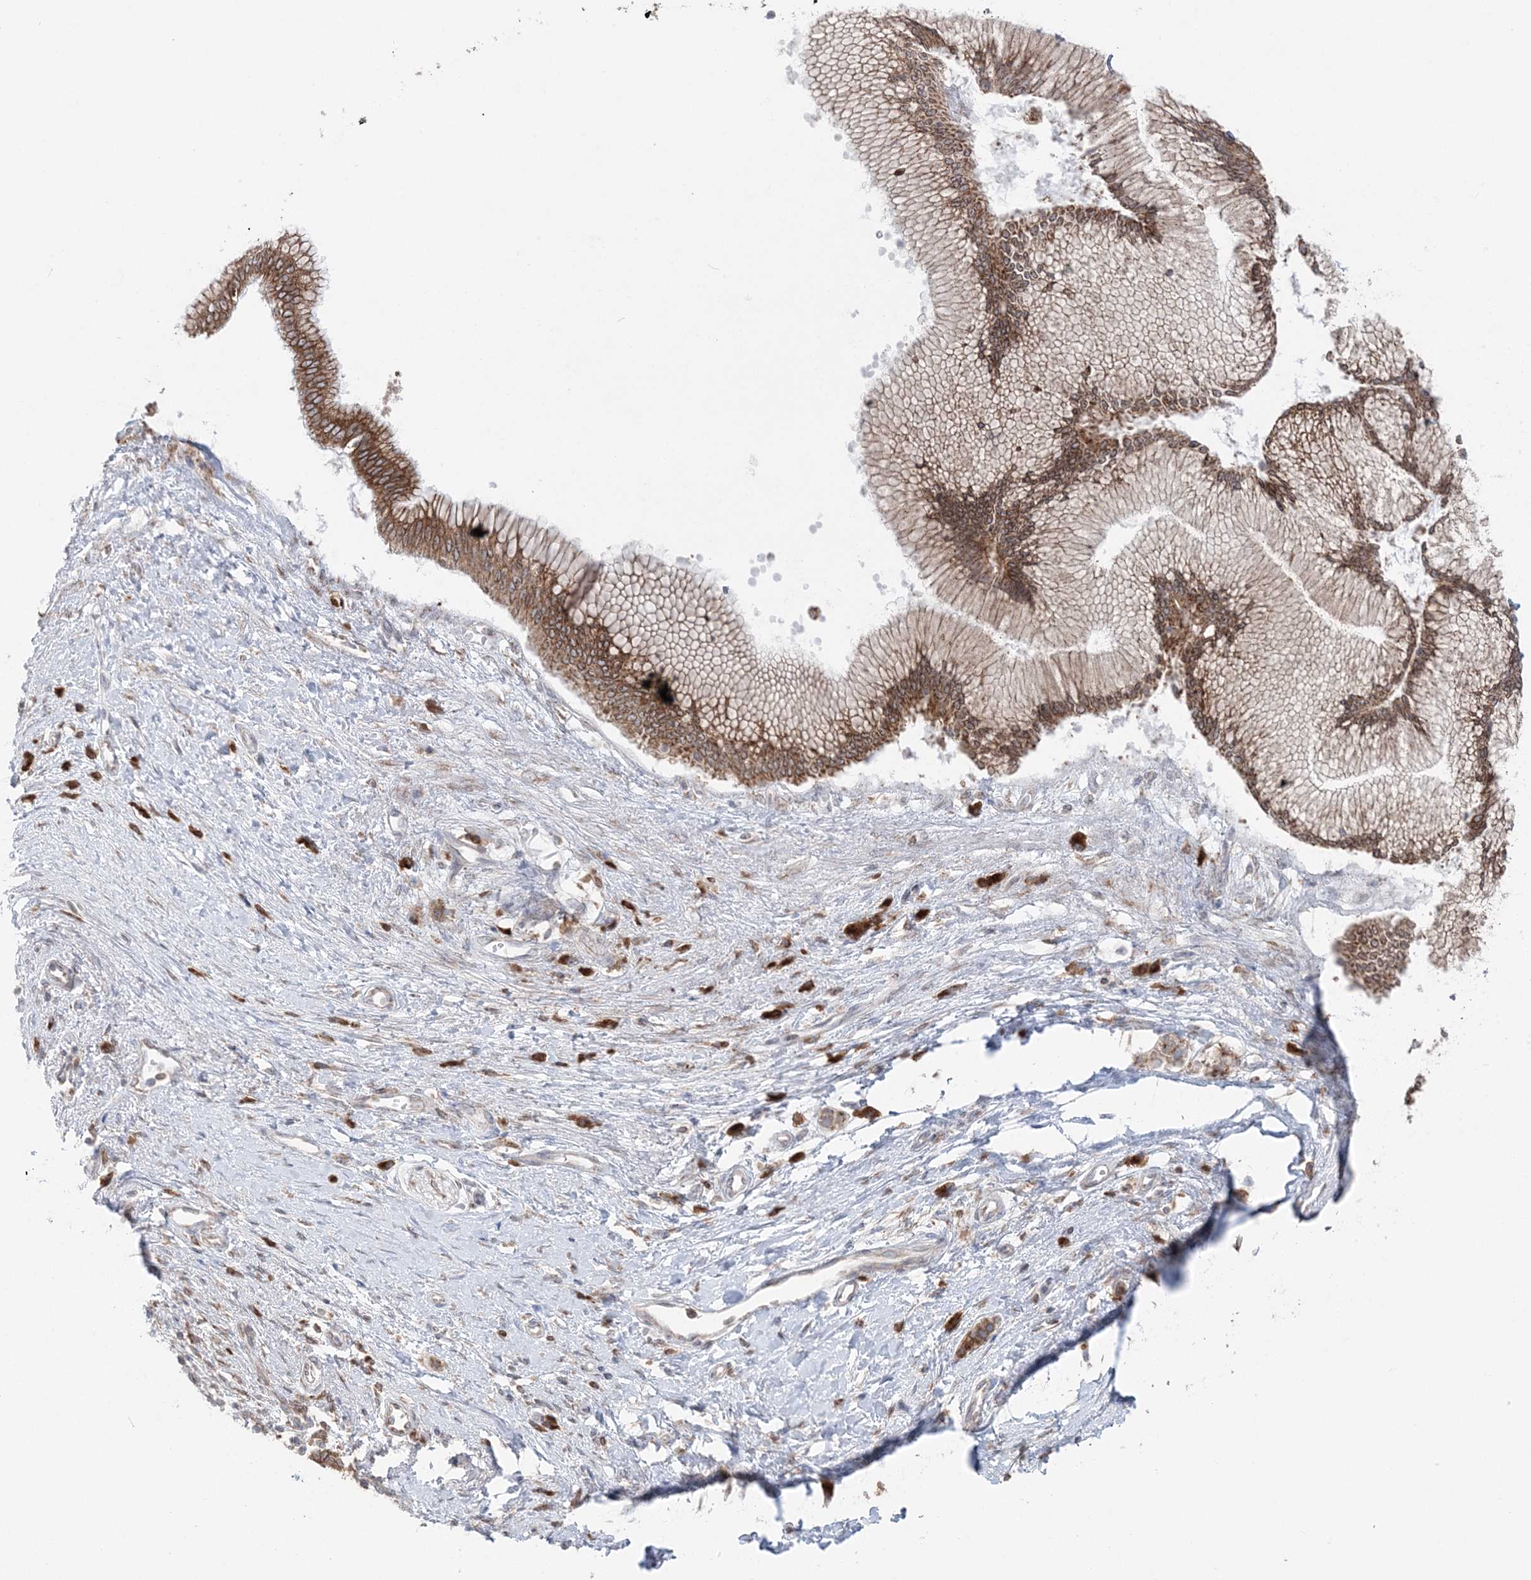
{"staining": {"intensity": "moderate", "quantity": ">75%", "location": "cytoplasmic/membranous"}, "tissue": "pancreatic cancer", "cell_type": "Tumor cells", "image_type": "cancer", "snomed": [{"axis": "morphology", "description": "Adenocarcinoma, NOS"}, {"axis": "topography", "description": "Pancreas"}], "caption": "A photomicrograph showing moderate cytoplasmic/membranous staining in about >75% of tumor cells in pancreatic cancer, as visualized by brown immunohistochemical staining.", "gene": "TMED10", "patient": {"sex": "male", "age": 68}}